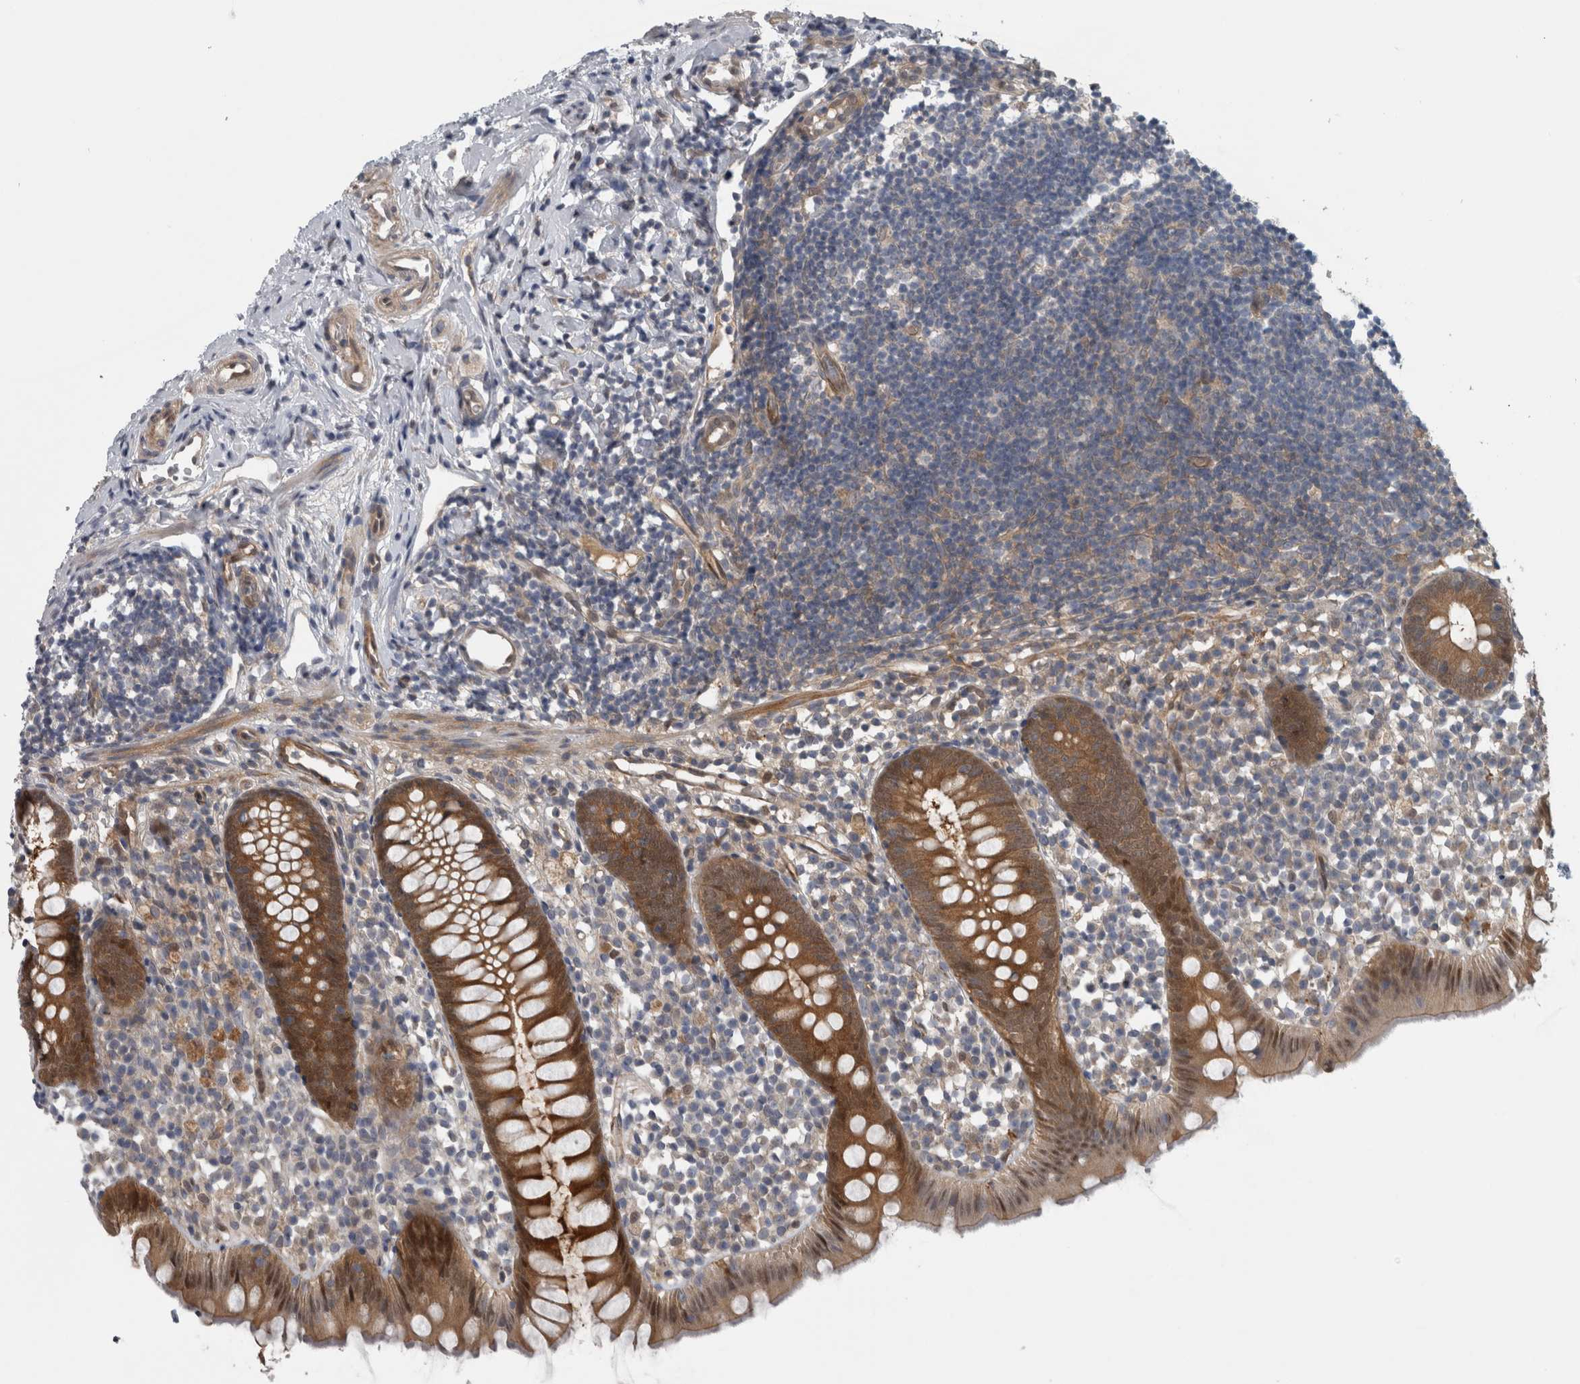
{"staining": {"intensity": "strong", "quantity": ">75%", "location": "cytoplasmic/membranous,nuclear"}, "tissue": "appendix", "cell_type": "Glandular cells", "image_type": "normal", "snomed": [{"axis": "morphology", "description": "Normal tissue, NOS"}, {"axis": "topography", "description": "Appendix"}], "caption": "DAB (3,3'-diaminobenzidine) immunohistochemical staining of benign human appendix demonstrates strong cytoplasmic/membranous,nuclear protein expression in about >75% of glandular cells. The protein is shown in brown color, while the nuclei are stained blue.", "gene": "NAPRT", "patient": {"sex": "female", "age": 20}}